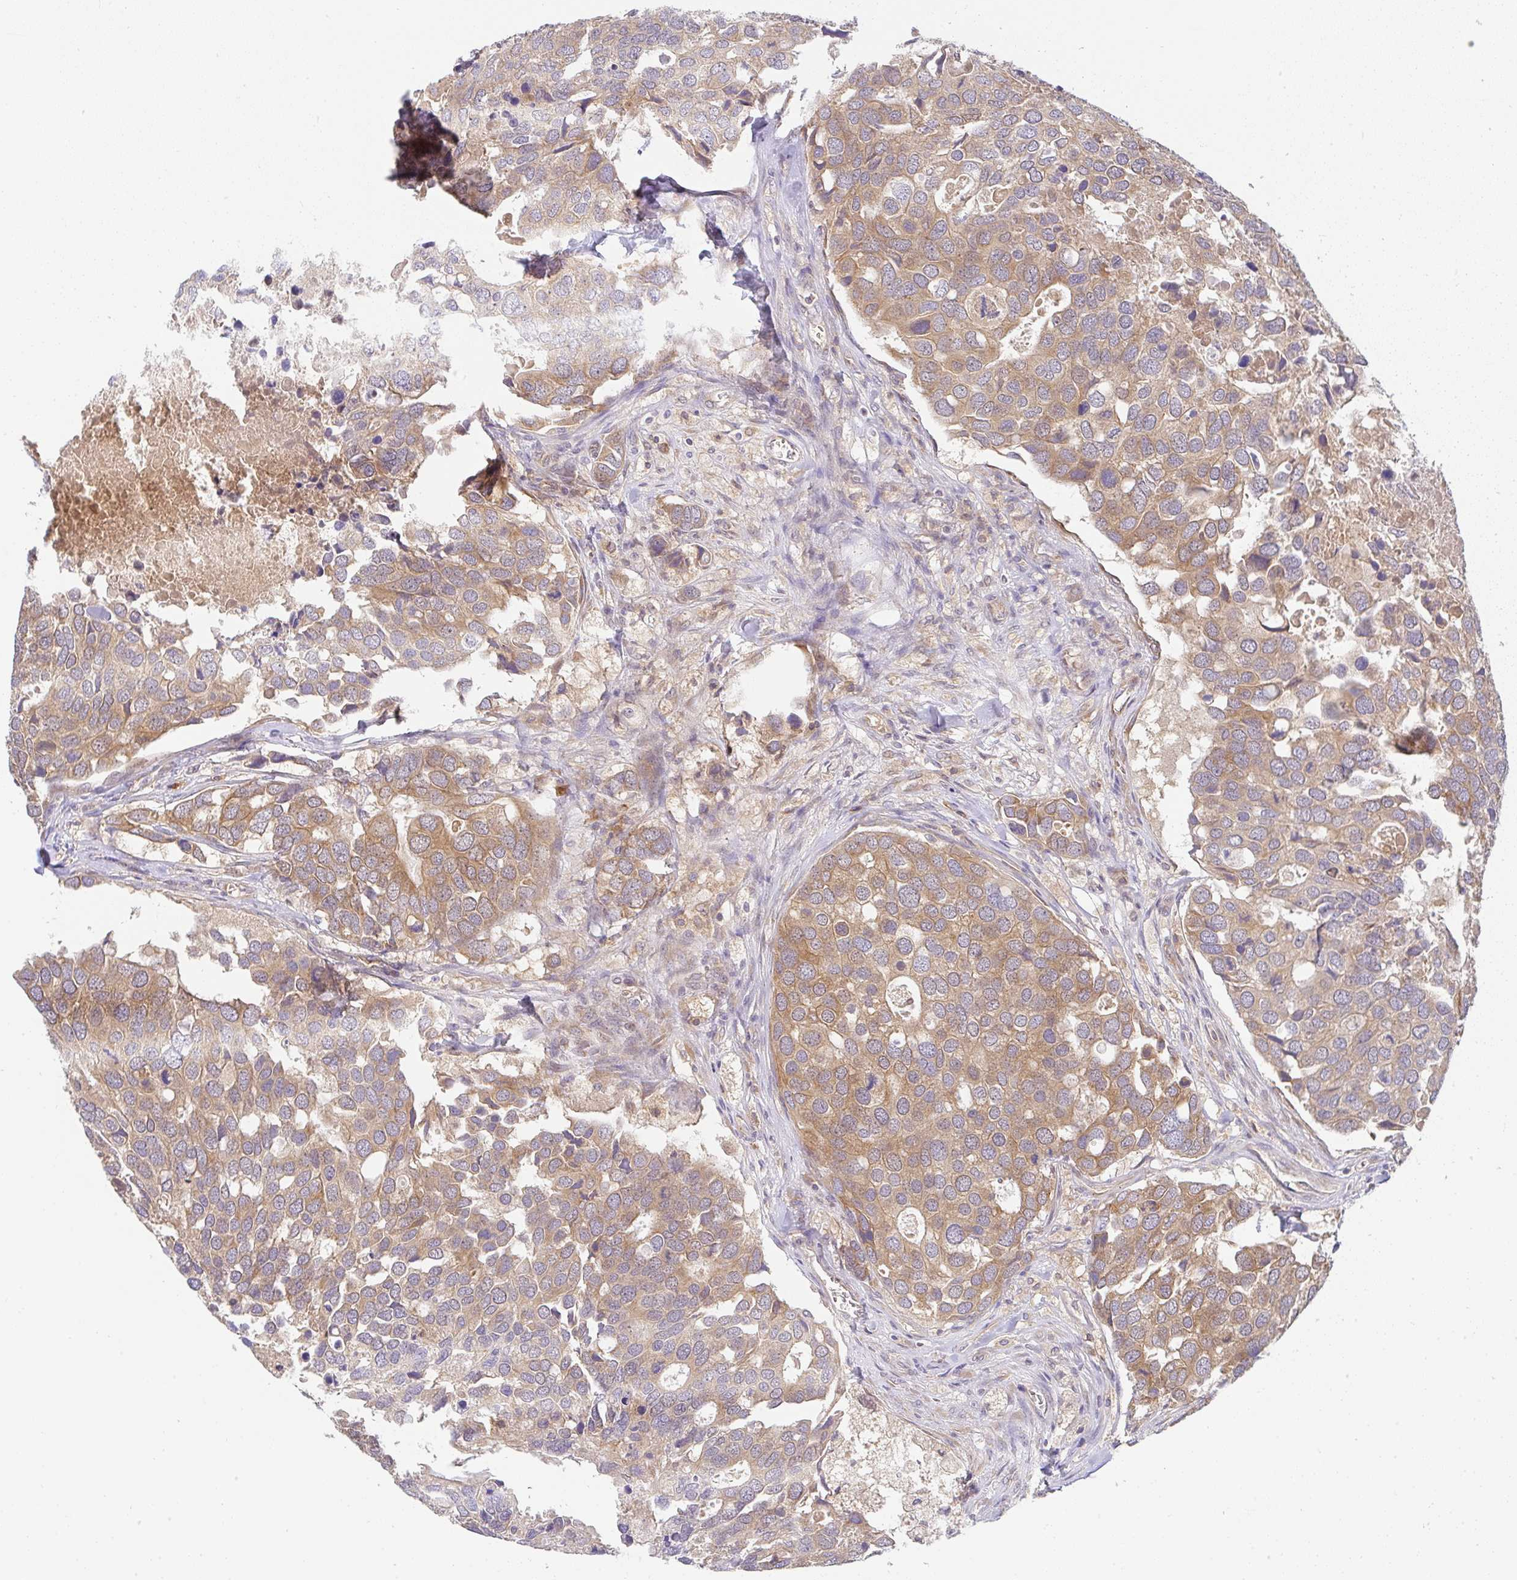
{"staining": {"intensity": "moderate", "quantity": ">75%", "location": "cytoplasmic/membranous"}, "tissue": "breast cancer", "cell_type": "Tumor cells", "image_type": "cancer", "snomed": [{"axis": "morphology", "description": "Duct carcinoma"}, {"axis": "topography", "description": "Breast"}], "caption": "Brown immunohistochemical staining in human breast cancer (invasive ductal carcinoma) demonstrates moderate cytoplasmic/membranous expression in about >75% of tumor cells. Using DAB (brown) and hematoxylin (blue) stains, captured at high magnification using brightfield microscopy.", "gene": "DERL2", "patient": {"sex": "female", "age": 83}}